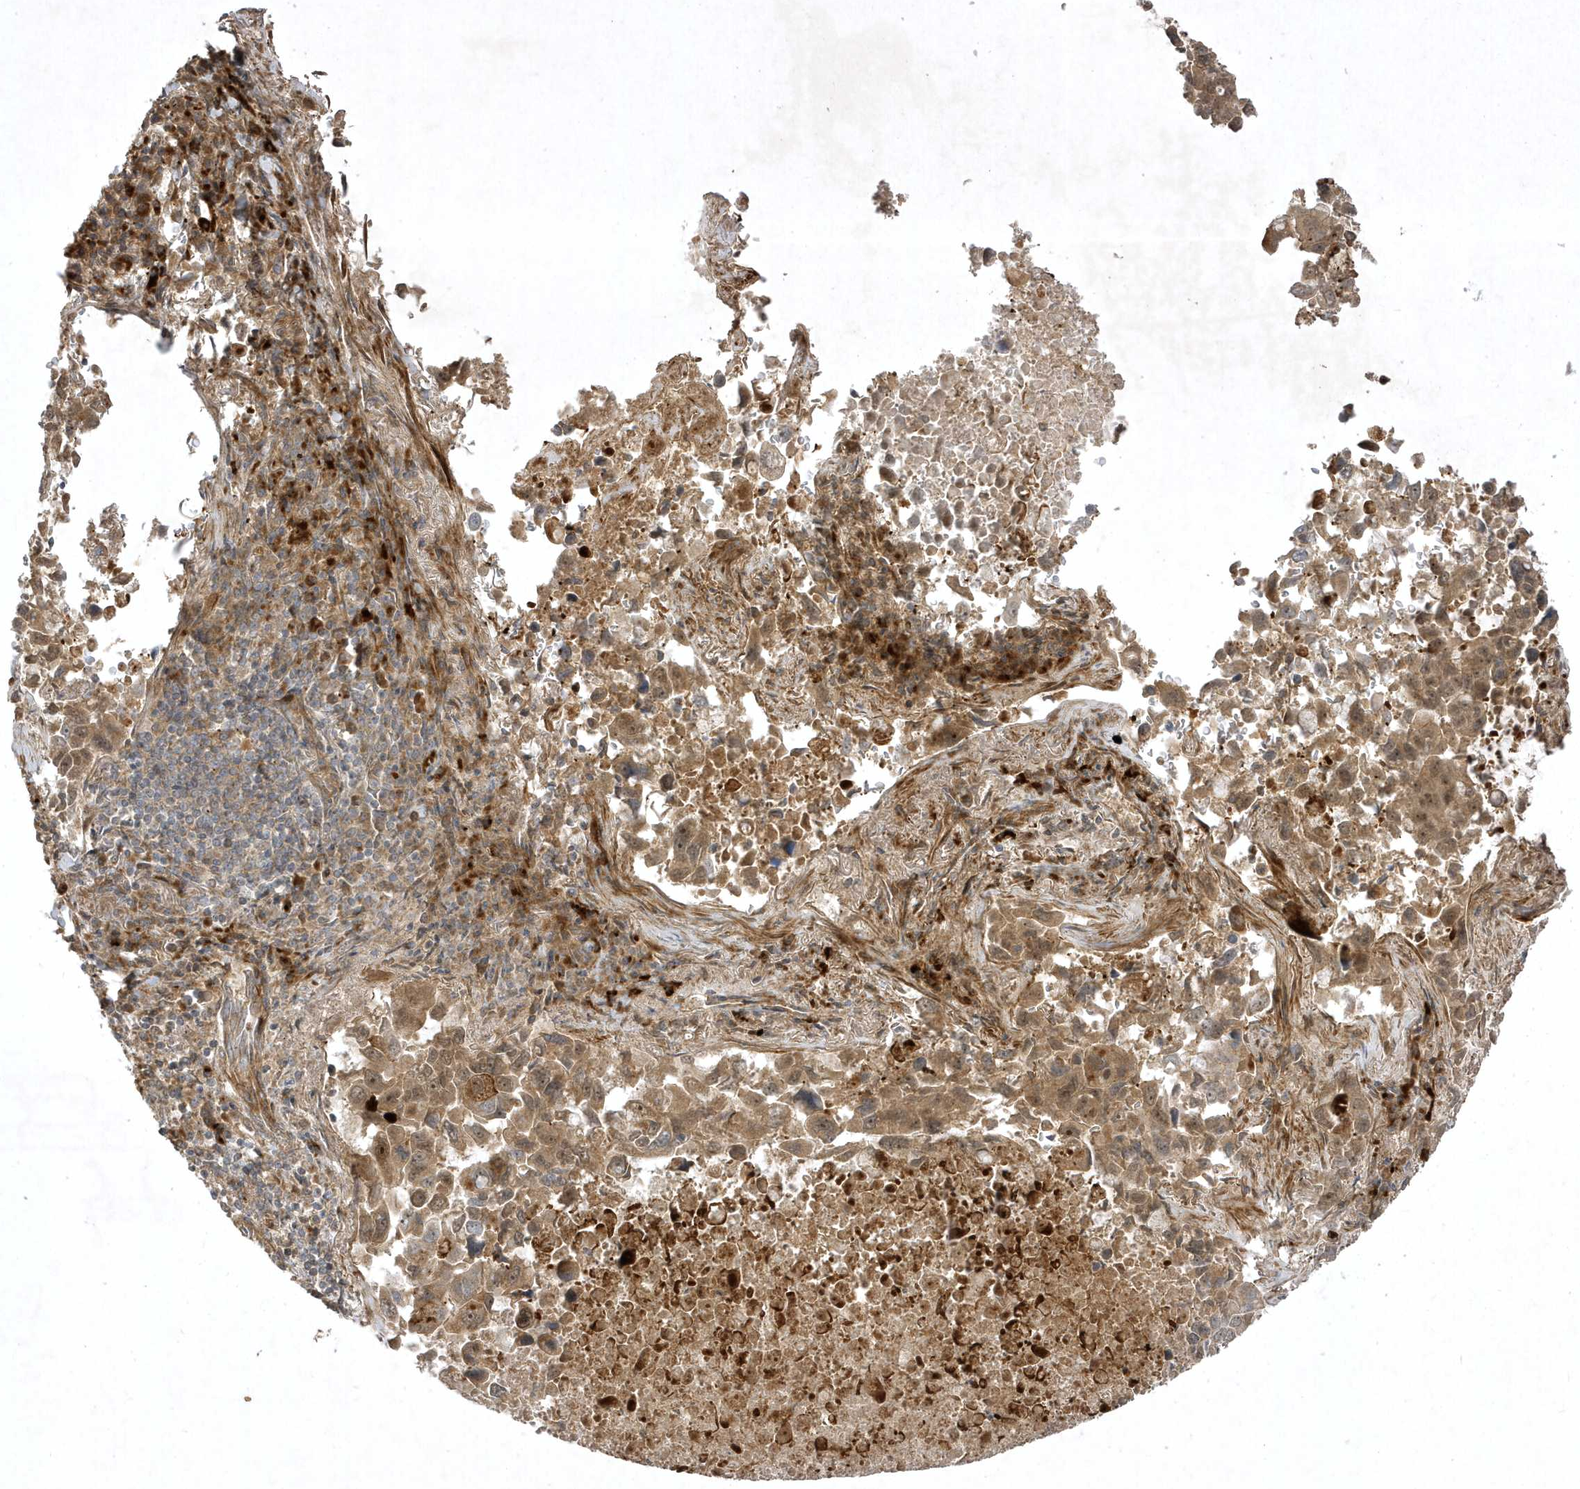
{"staining": {"intensity": "moderate", "quantity": ">75%", "location": "cytoplasmic/membranous"}, "tissue": "lung cancer", "cell_type": "Tumor cells", "image_type": "cancer", "snomed": [{"axis": "morphology", "description": "Adenocarcinoma, NOS"}, {"axis": "topography", "description": "Lung"}], "caption": "Adenocarcinoma (lung) was stained to show a protein in brown. There is medium levels of moderate cytoplasmic/membranous staining in about >75% of tumor cells.", "gene": "FAM83C", "patient": {"sex": "male", "age": 64}}